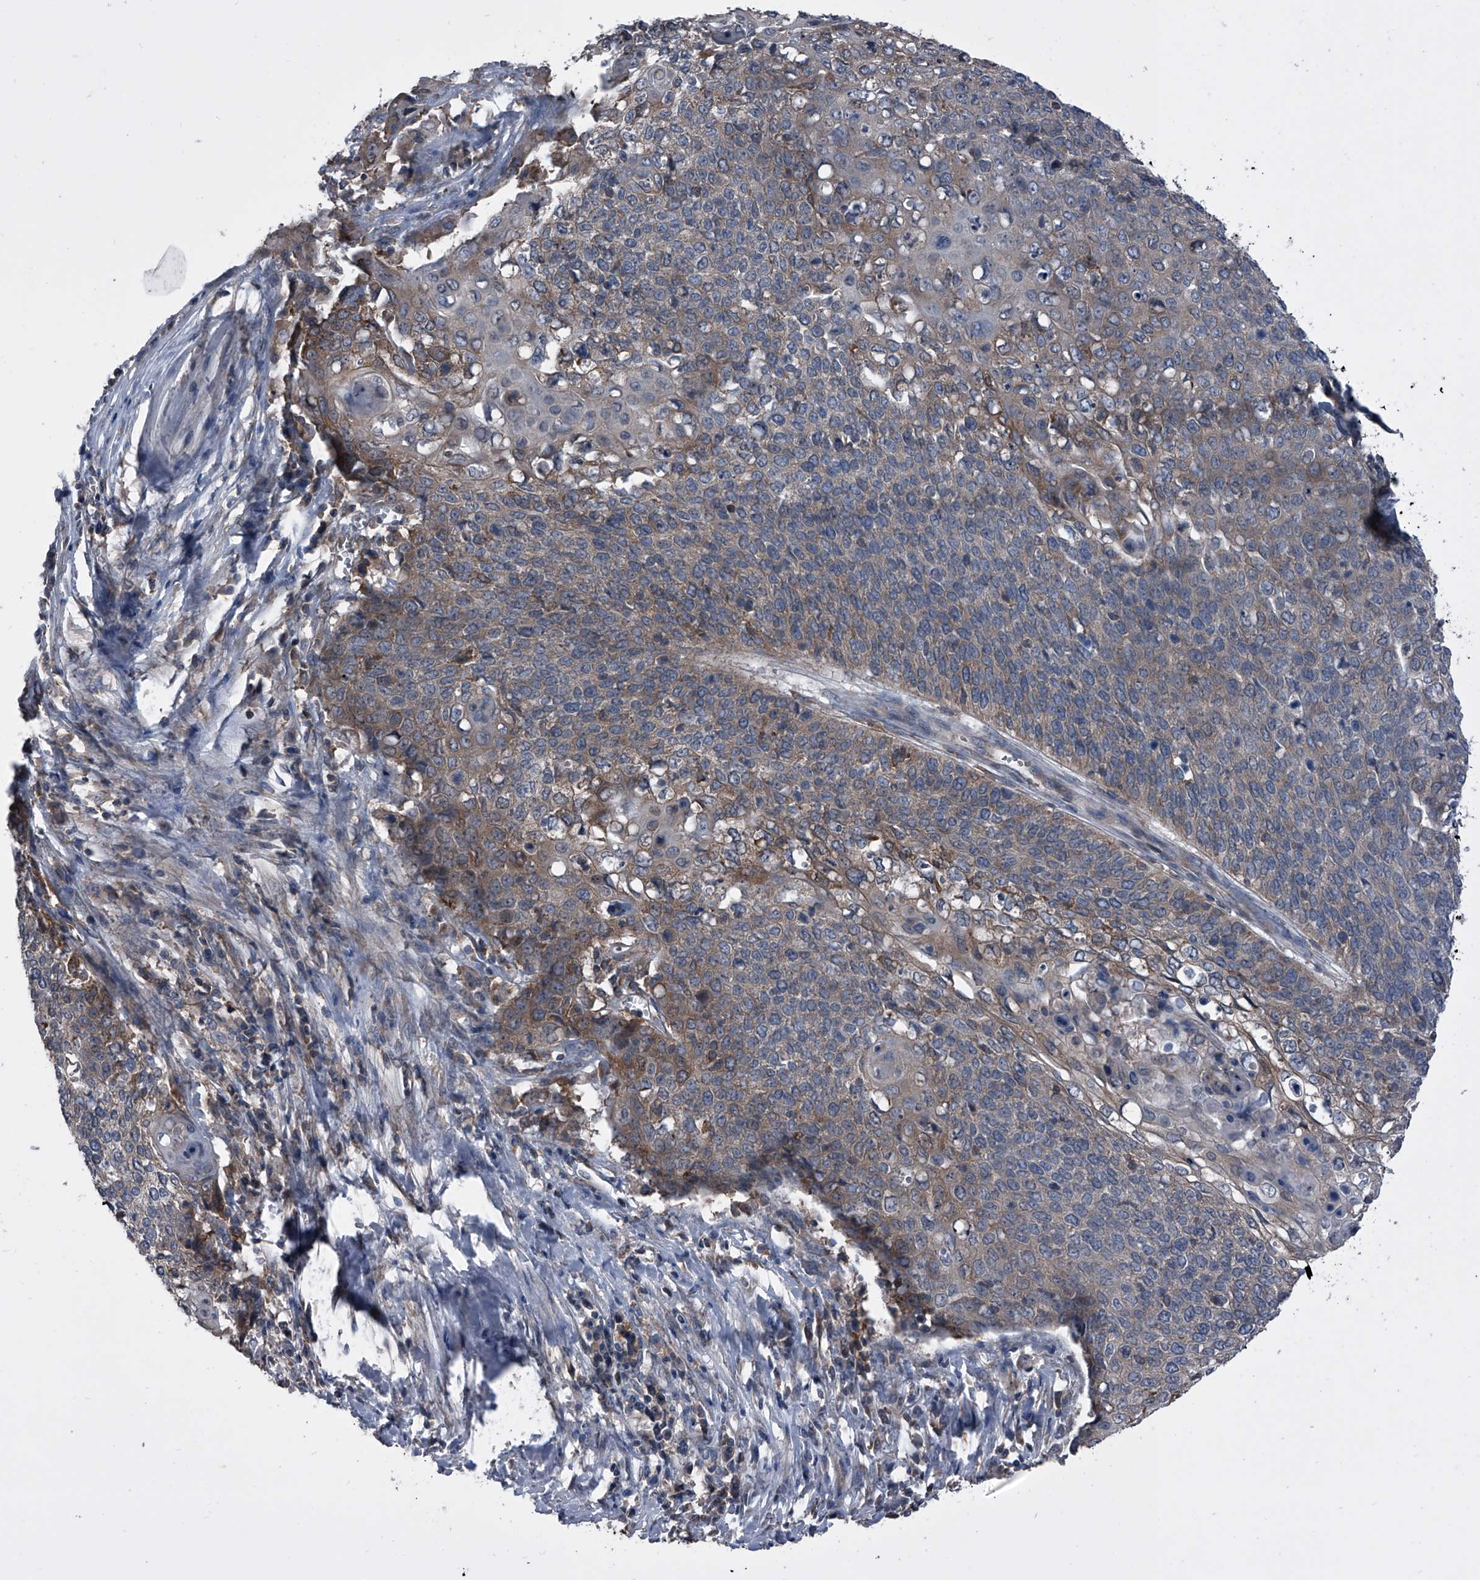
{"staining": {"intensity": "moderate", "quantity": "<25%", "location": "cytoplasmic/membranous"}, "tissue": "cervical cancer", "cell_type": "Tumor cells", "image_type": "cancer", "snomed": [{"axis": "morphology", "description": "Squamous cell carcinoma, NOS"}, {"axis": "topography", "description": "Cervix"}], "caption": "Protein analysis of cervical cancer (squamous cell carcinoma) tissue demonstrates moderate cytoplasmic/membranous expression in about <25% of tumor cells. Nuclei are stained in blue.", "gene": "PIP5K1A", "patient": {"sex": "female", "age": 39}}